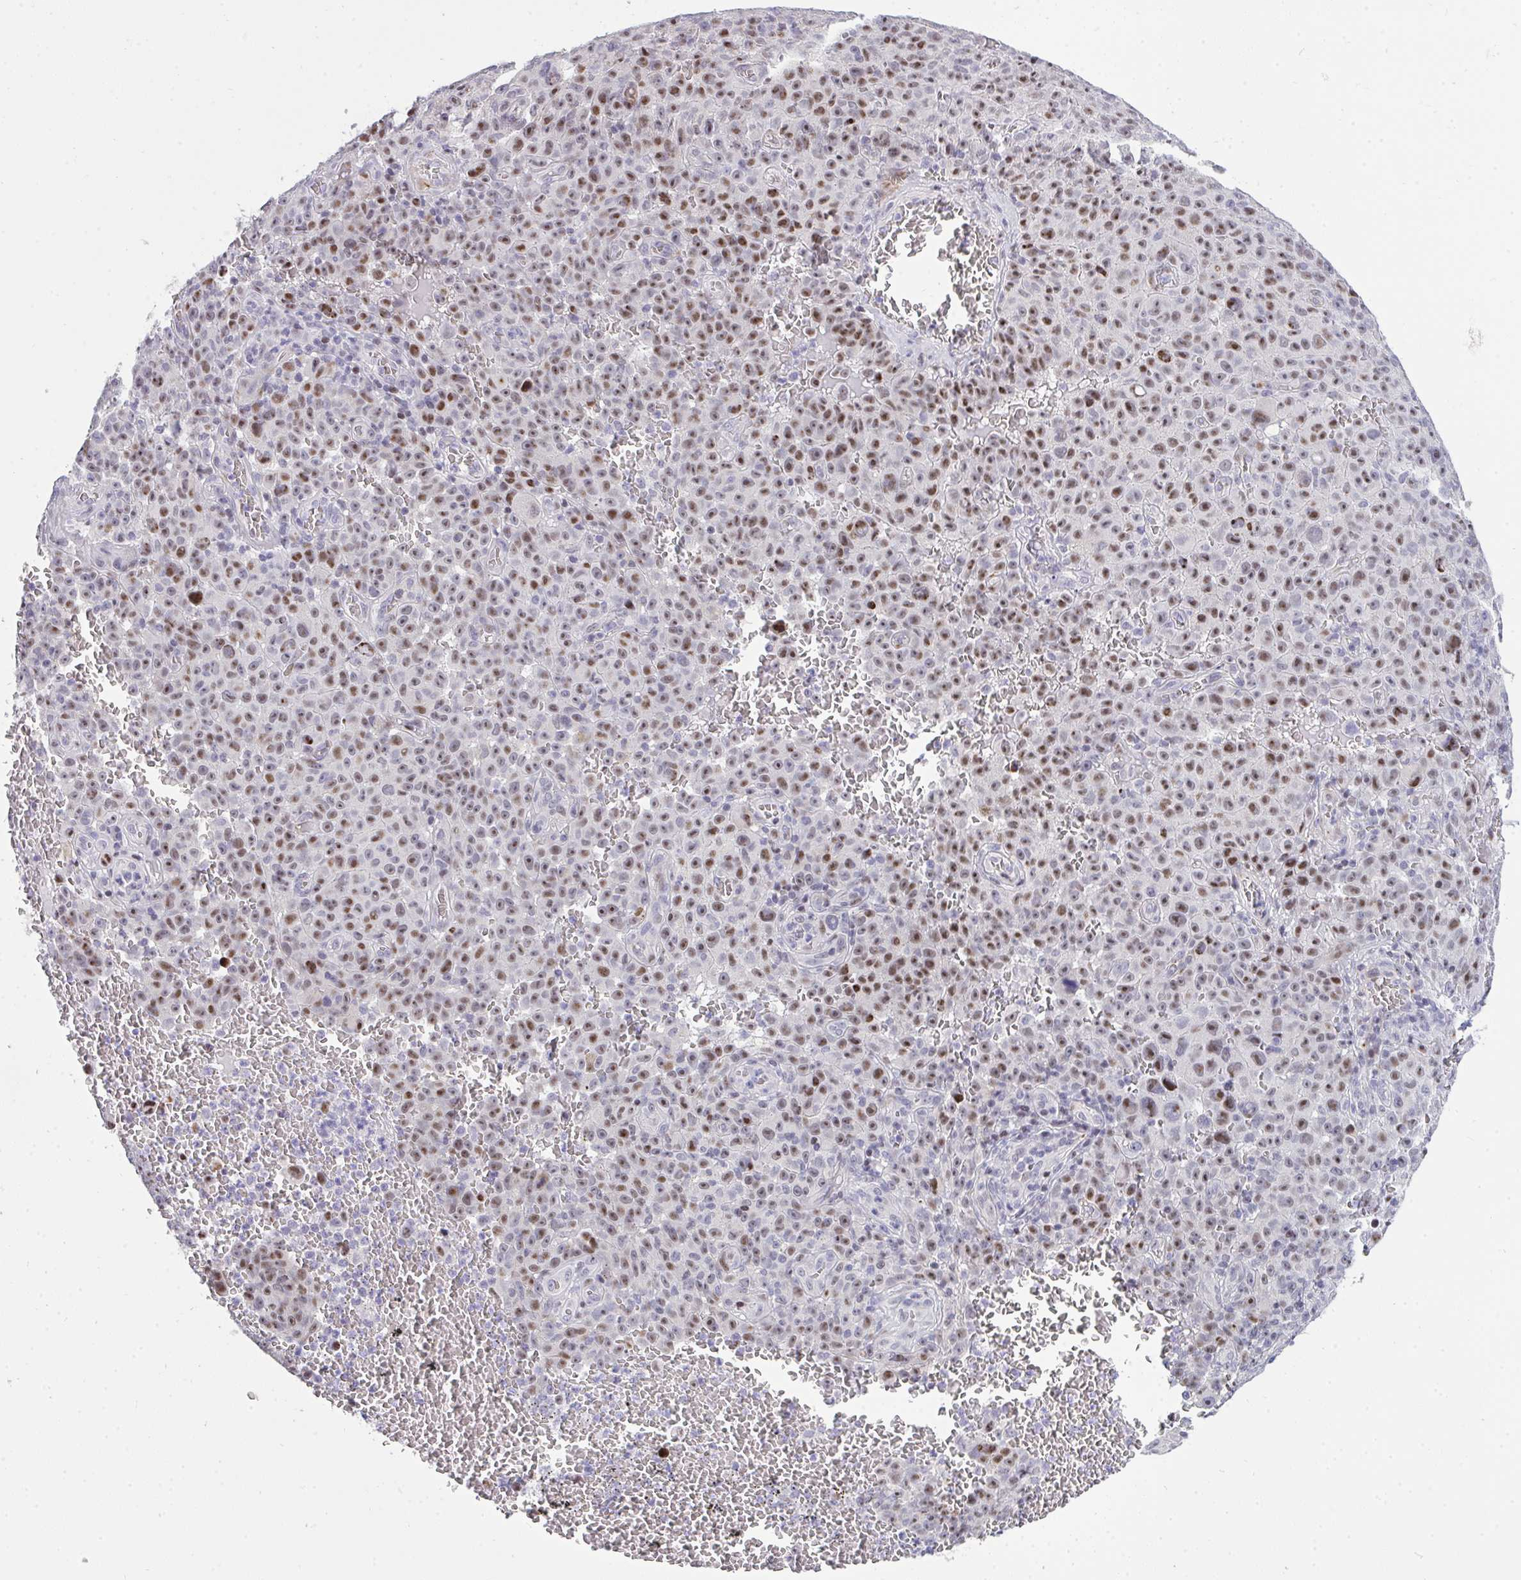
{"staining": {"intensity": "moderate", "quantity": ">75%", "location": "nuclear"}, "tissue": "melanoma", "cell_type": "Tumor cells", "image_type": "cancer", "snomed": [{"axis": "morphology", "description": "Malignant melanoma, NOS"}, {"axis": "topography", "description": "Skin"}], "caption": "A micrograph showing moderate nuclear staining in approximately >75% of tumor cells in malignant melanoma, as visualized by brown immunohistochemical staining.", "gene": "PLPPR3", "patient": {"sex": "female", "age": 82}}